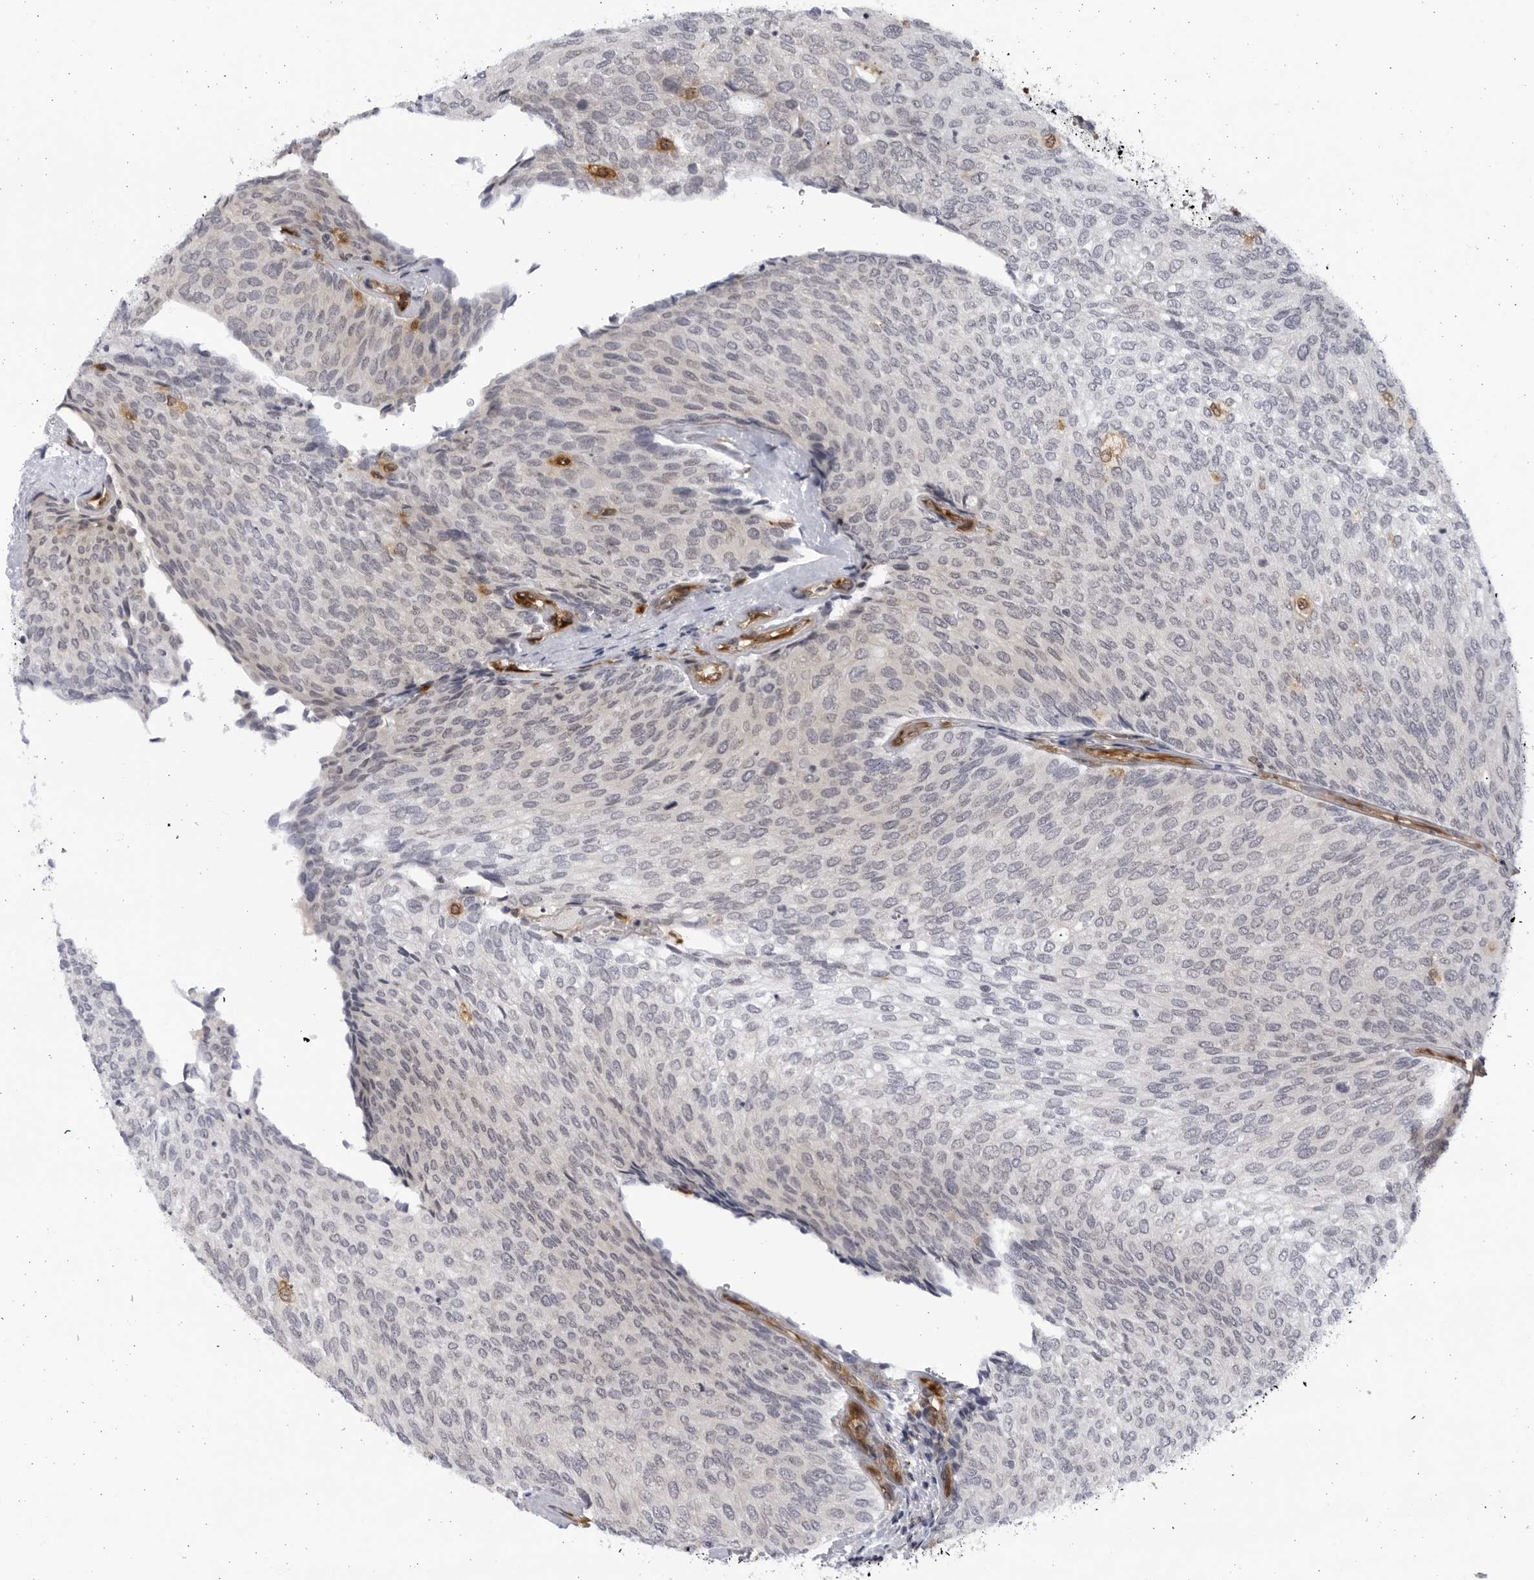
{"staining": {"intensity": "negative", "quantity": "none", "location": "none"}, "tissue": "urothelial cancer", "cell_type": "Tumor cells", "image_type": "cancer", "snomed": [{"axis": "morphology", "description": "Urothelial carcinoma, Low grade"}, {"axis": "topography", "description": "Urinary bladder"}], "caption": "Immunohistochemistry (IHC) of urothelial carcinoma (low-grade) reveals no expression in tumor cells.", "gene": "BMP2K", "patient": {"sex": "female", "age": 79}}